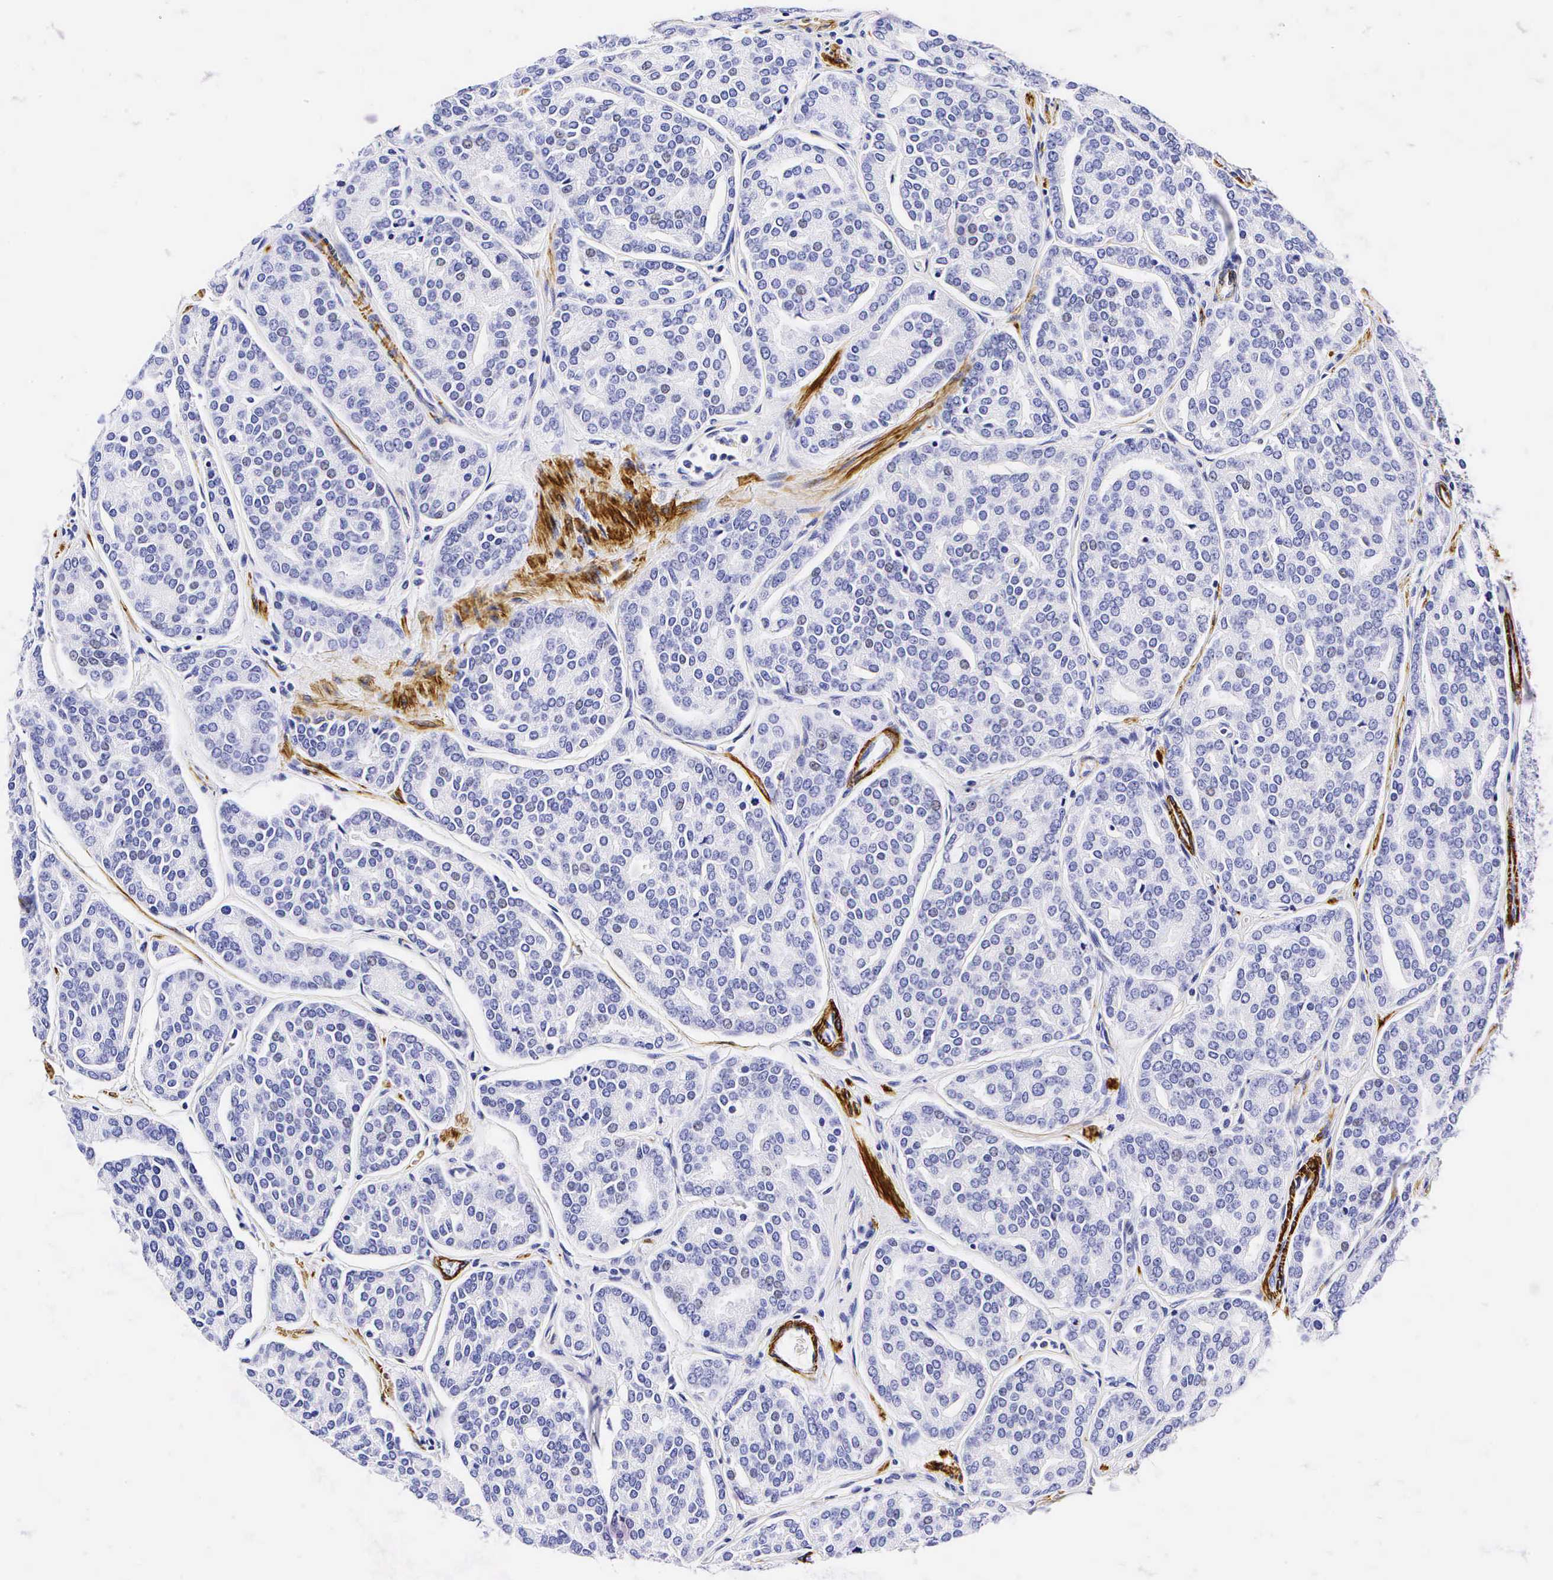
{"staining": {"intensity": "negative", "quantity": "none", "location": "none"}, "tissue": "prostate cancer", "cell_type": "Tumor cells", "image_type": "cancer", "snomed": [{"axis": "morphology", "description": "Adenocarcinoma, High grade"}, {"axis": "topography", "description": "Prostate"}], "caption": "DAB (3,3'-diaminobenzidine) immunohistochemical staining of adenocarcinoma (high-grade) (prostate) demonstrates no significant expression in tumor cells.", "gene": "CALD1", "patient": {"sex": "male", "age": 64}}